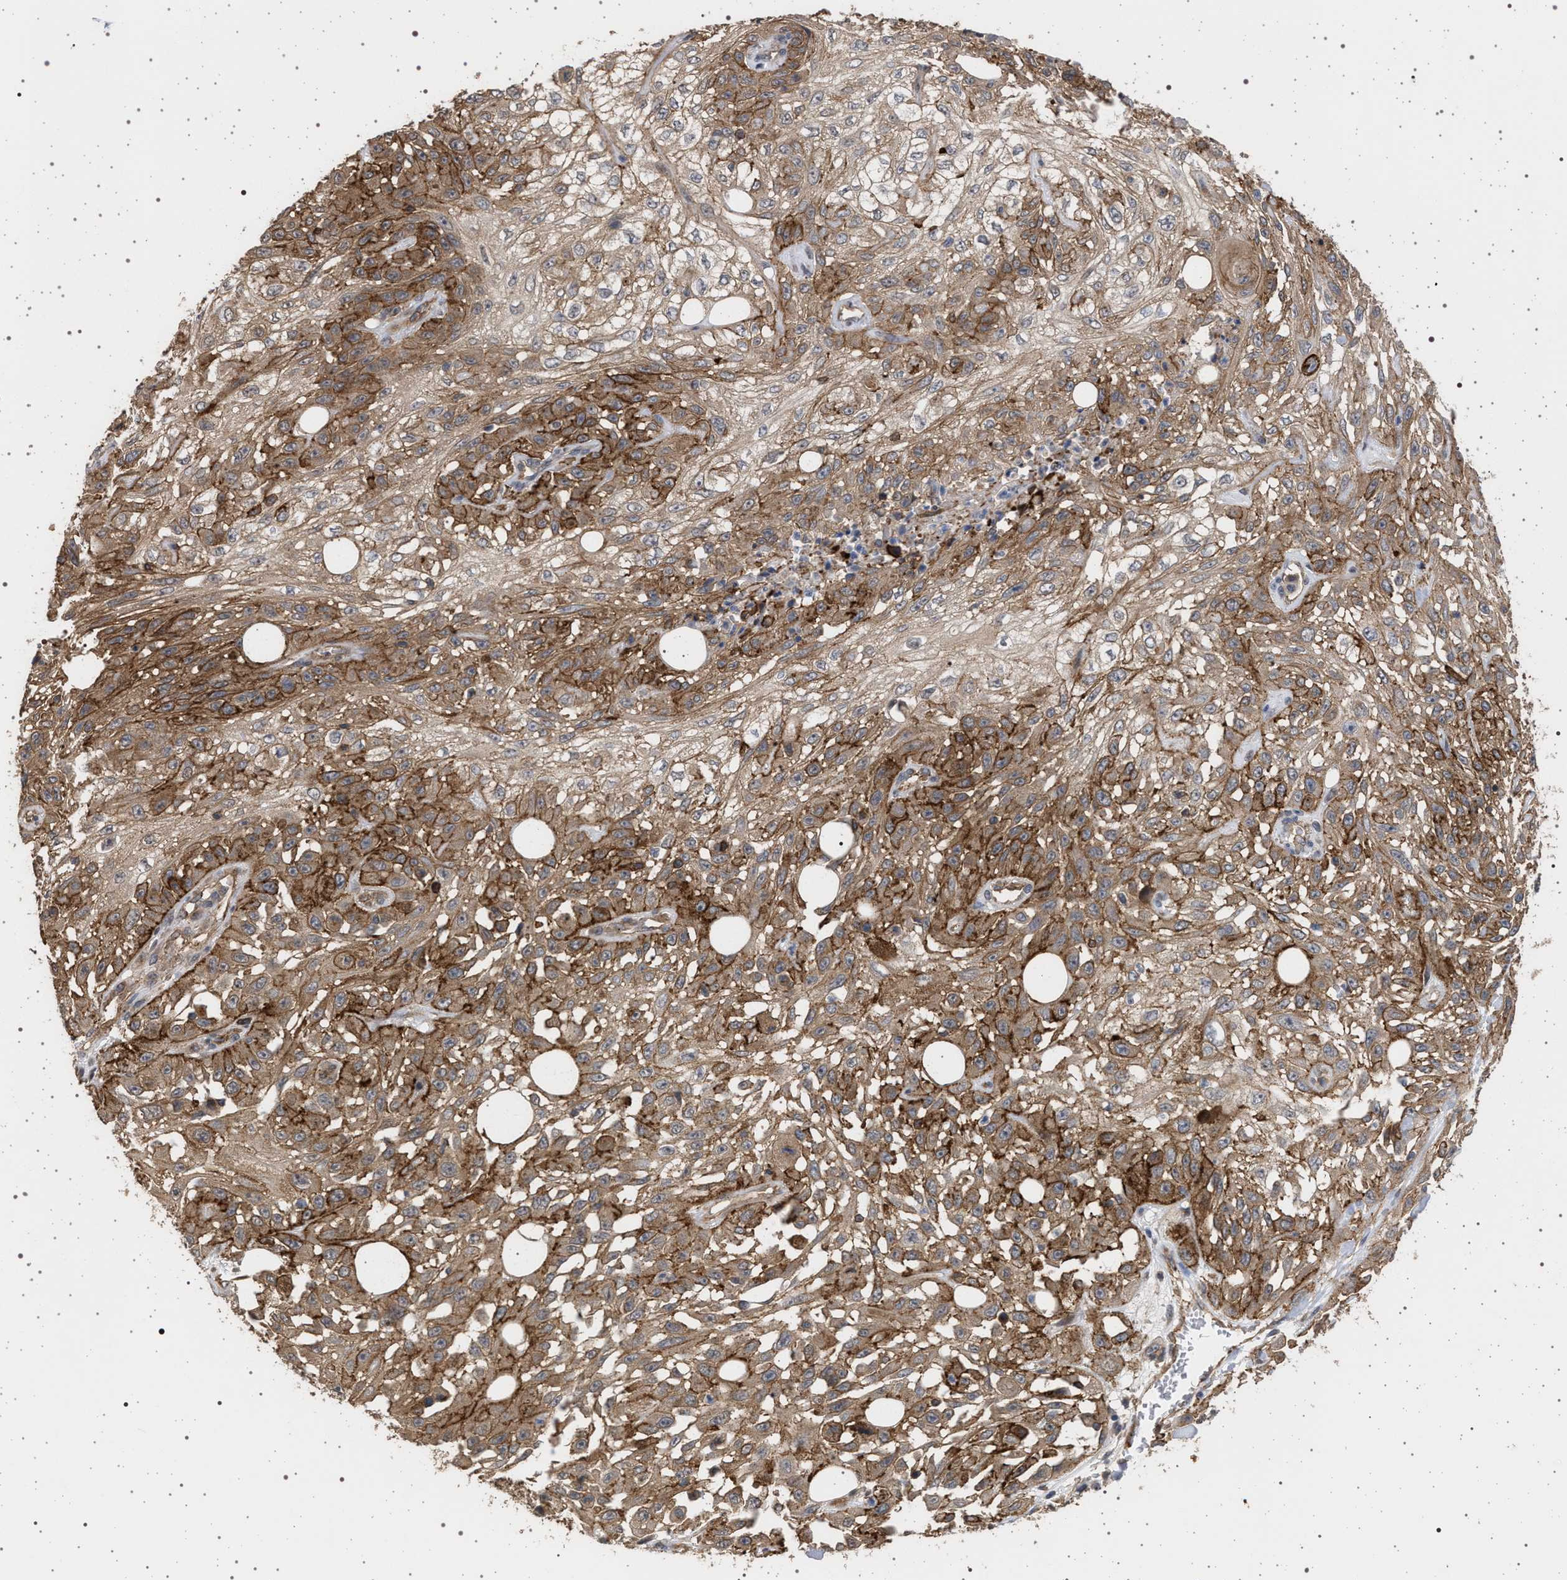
{"staining": {"intensity": "moderate", "quantity": ">75%", "location": "cytoplasmic/membranous"}, "tissue": "skin cancer", "cell_type": "Tumor cells", "image_type": "cancer", "snomed": [{"axis": "morphology", "description": "Squamous cell carcinoma, NOS"}, {"axis": "morphology", "description": "Squamous cell carcinoma, metastatic, NOS"}, {"axis": "topography", "description": "Skin"}, {"axis": "topography", "description": "Lymph node"}], "caption": "An image of skin cancer stained for a protein displays moderate cytoplasmic/membranous brown staining in tumor cells. (IHC, brightfield microscopy, high magnification).", "gene": "IFT20", "patient": {"sex": "male", "age": 75}}